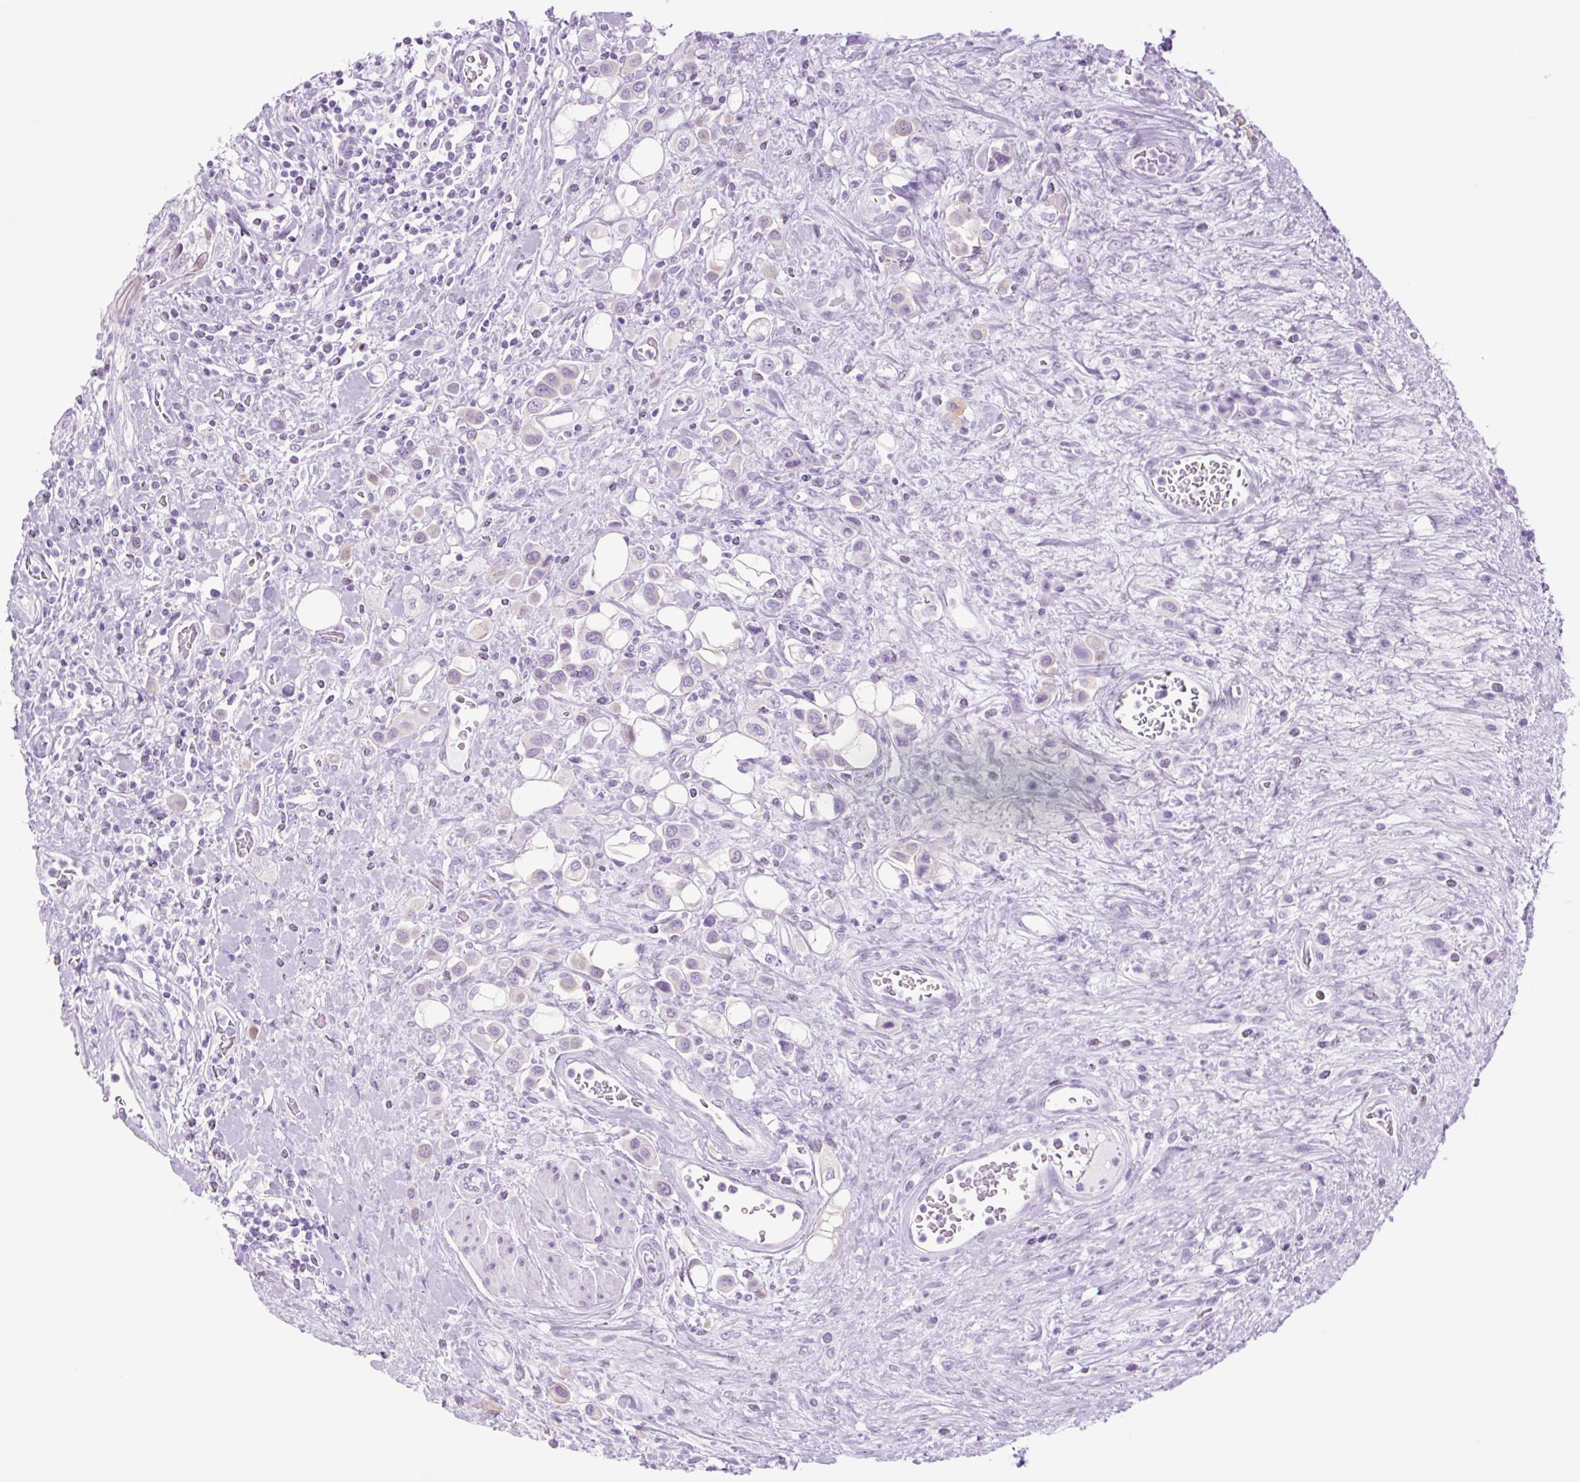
{"staining": {"intensity": "negative", "quantity": "none", "location": "none"}, "tissue": "urothelial cancer", "cell_type": "Tumor cells", "image_type": "cancer", "snomed": [{"axis": "morphology", "description": "Urothelial carcinoma, High grade"}, {"axis": "topography", "description": "Urinary bladder"}], "caption": "Tumor cells show no significant protein positivity in high-grade urothelial carcinoma.", "gene": "TFF2", "patient": {"sex": "male", "age": 50}}